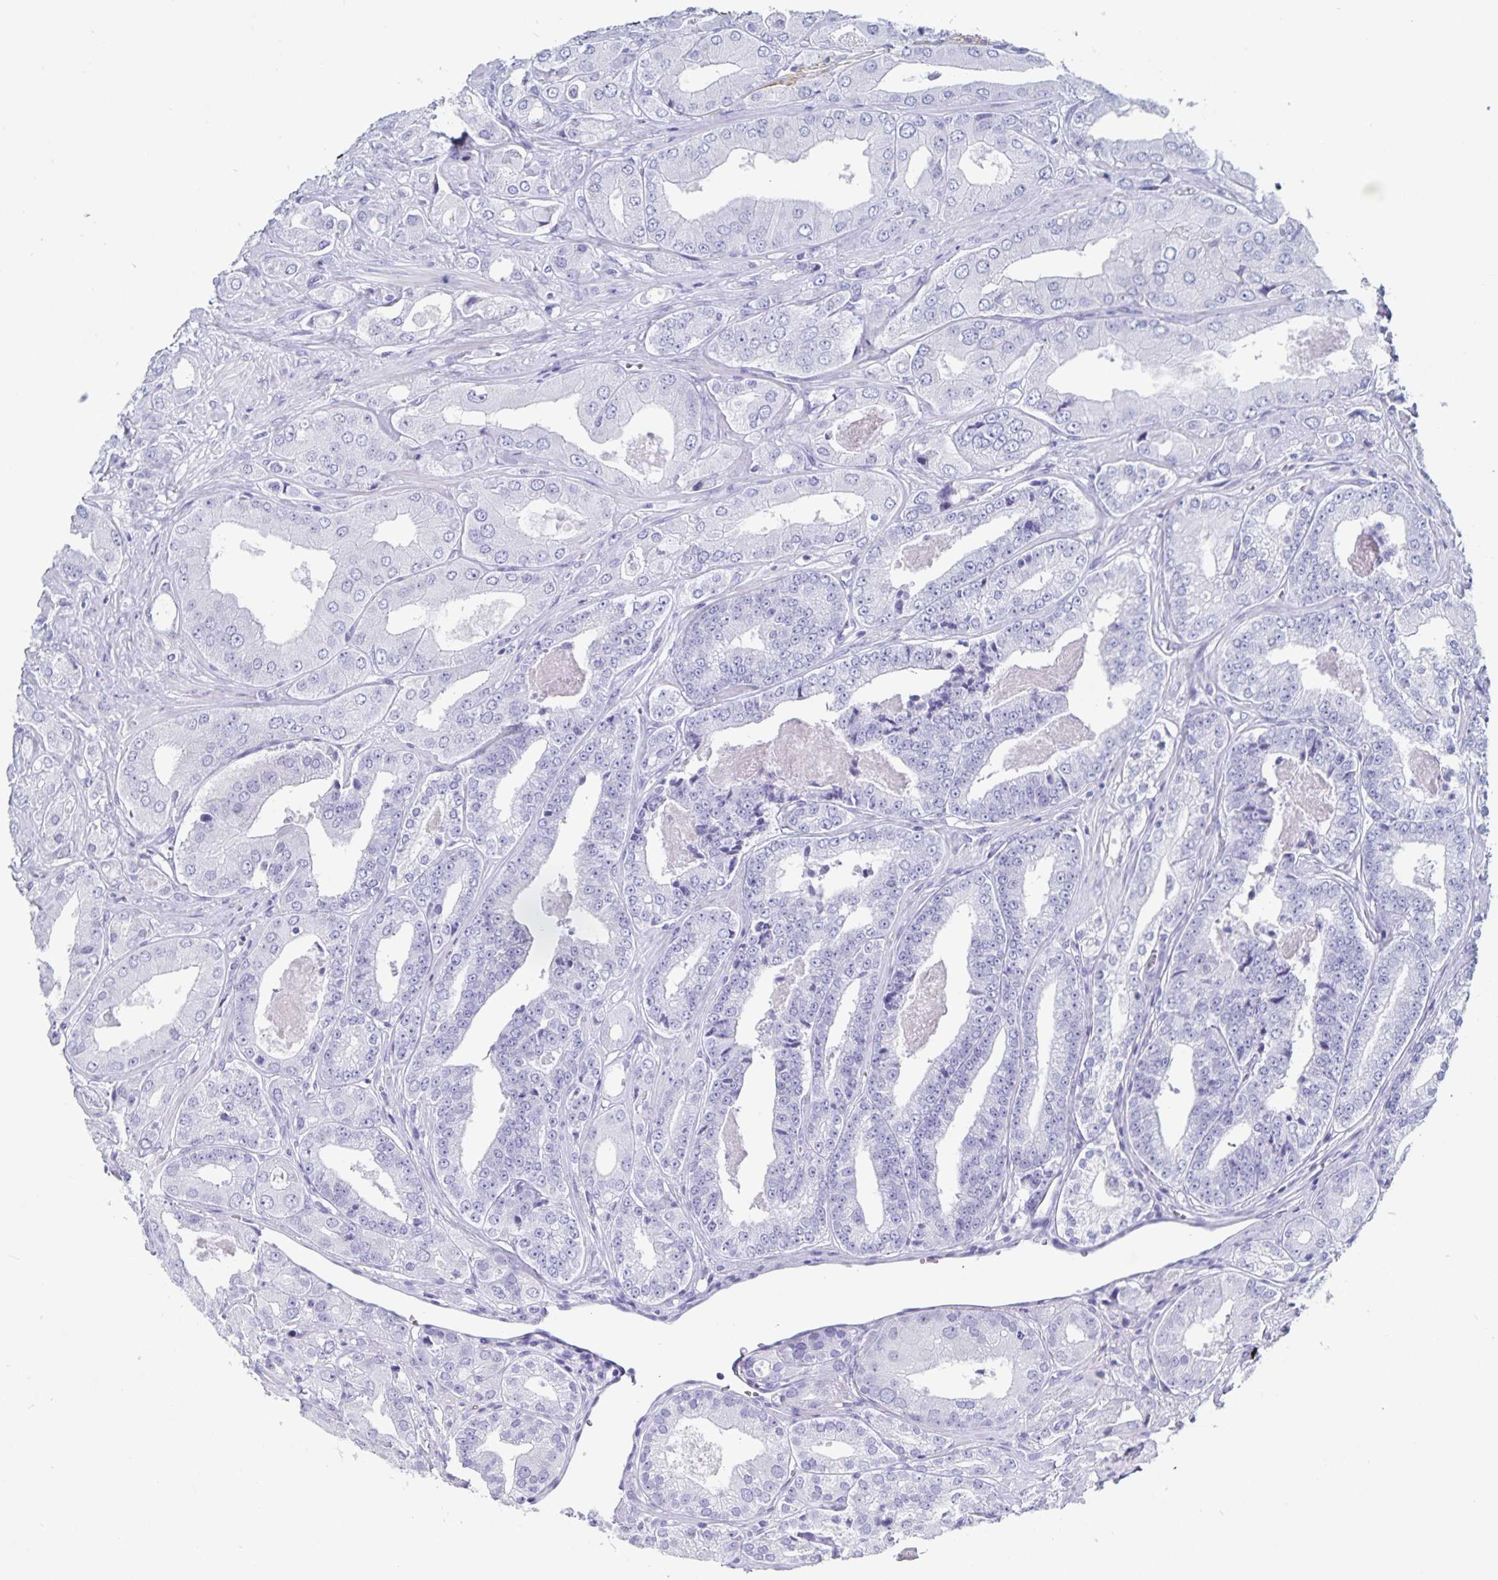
{"staining": {"intensity": "negative", "quantity": "none", "location": "none"}, "tissue": "prostate cancer", "cell_type": "Tumor cells", "image_type": "cancer", "snomed": [{"axis": "morphology", "description": "Adenocarcinoma, Low grade"}, {"axis": "topography", "description": "Prostate"}], "caption": "Immunohistochemical staining of human prostate adenocarcinoma (low-grade) exhibits no significant staining in tumor cells.", "gene": "C19orf73", "patient": {"sex": "male", "age": 60}}